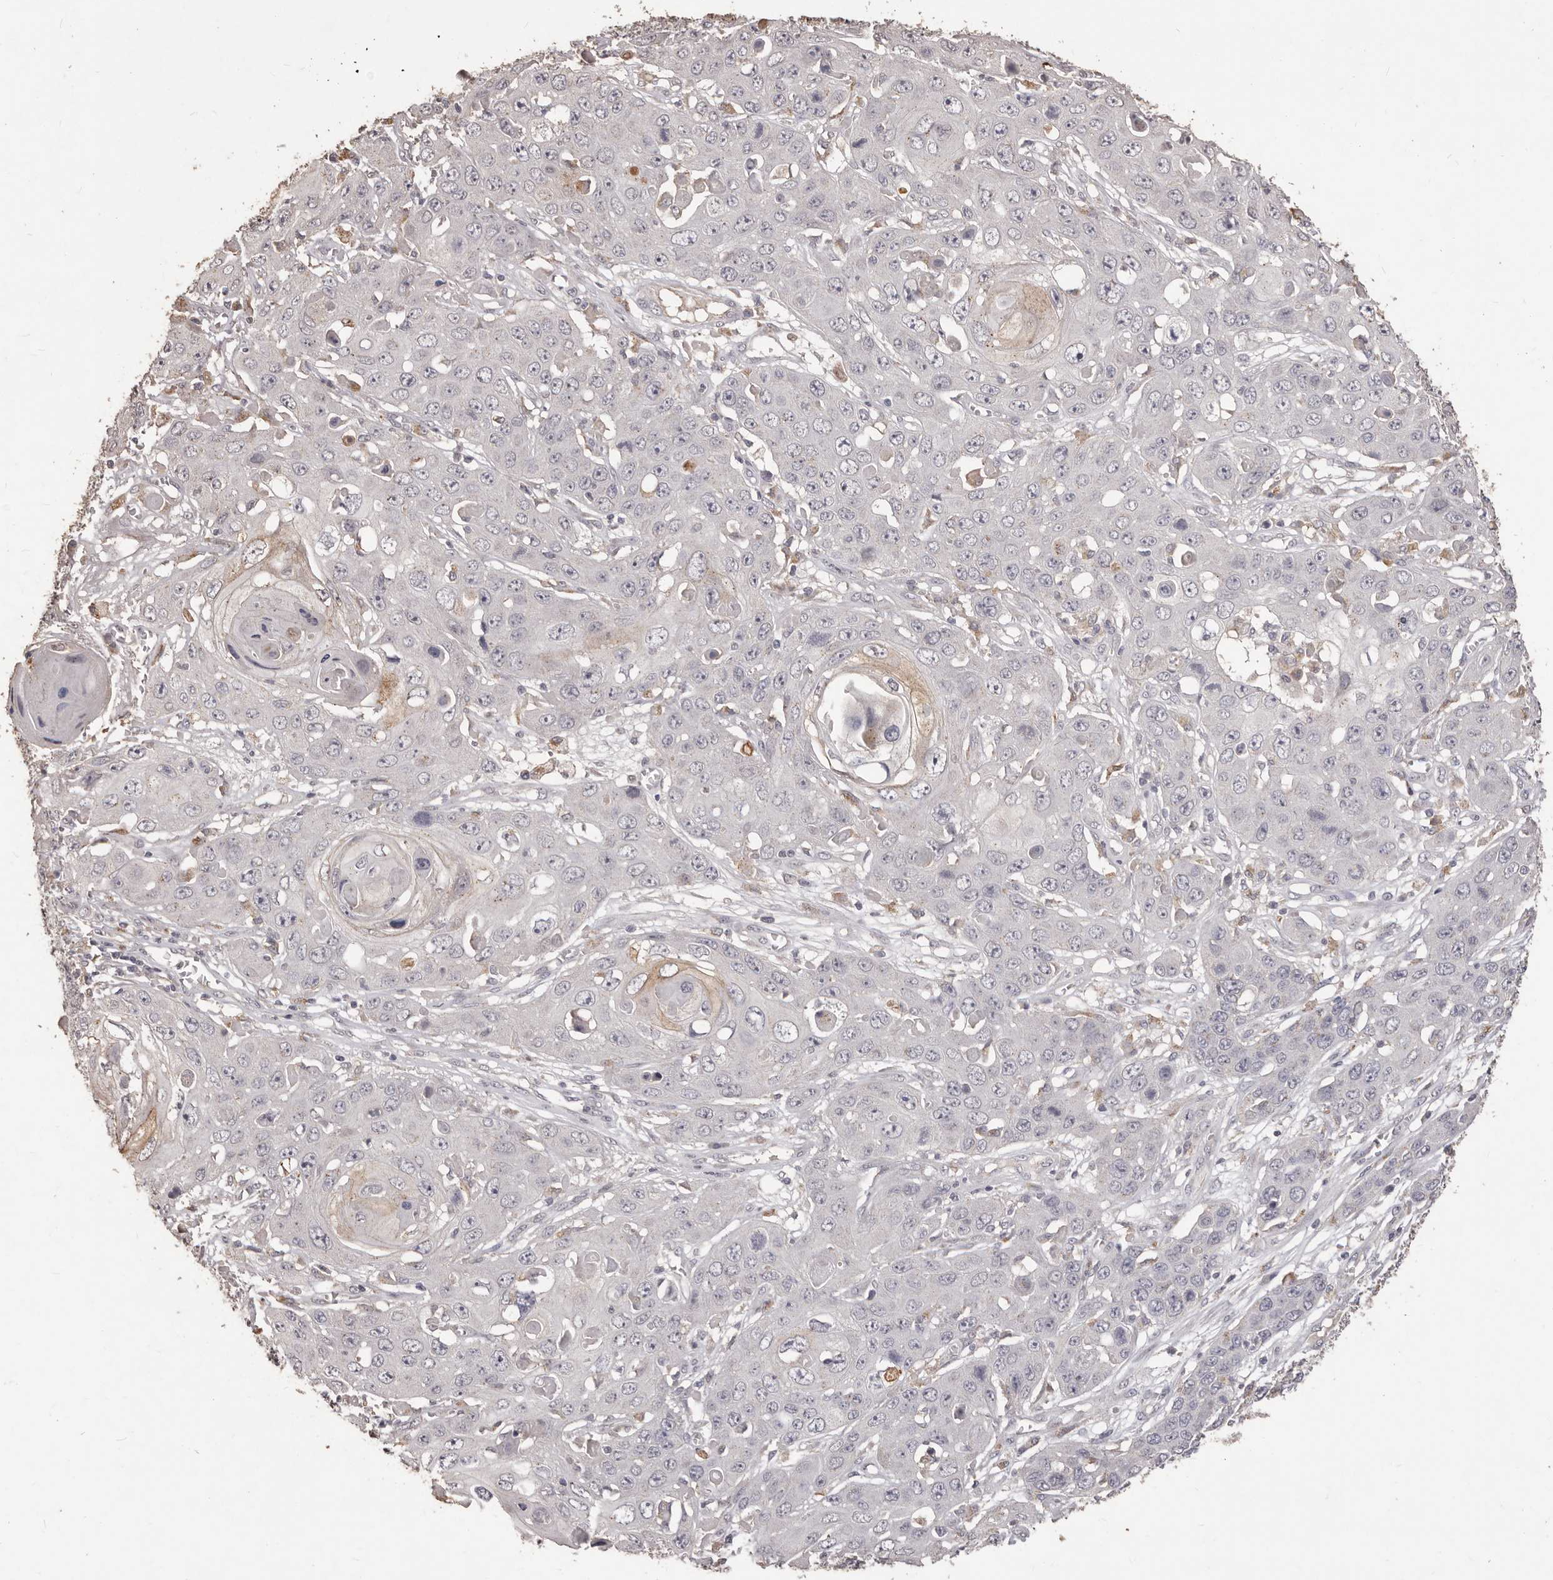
{"staining": {"intensity": "moderate", "quantity": "<25%", "location": "cytoplasmic/membranous"}, "tissue": "skin cancer", "cell_type": "Tumor cells", "image_type": "cancer", "snomed": [{"axis": "morphology", "description": "Squamous cell carcinoma, NOS"}, {"axis": "topography", "description": "Skin"}], "caption": "Skin cancer (squamous cell carcinoma) was stained to show a protein in brown. There is low levels of moderate cytoplasmic/membranous expression in about <25% of tumor cells.", "gene": "PRSS27", "patient": {"sex": "male", "age": 55}}